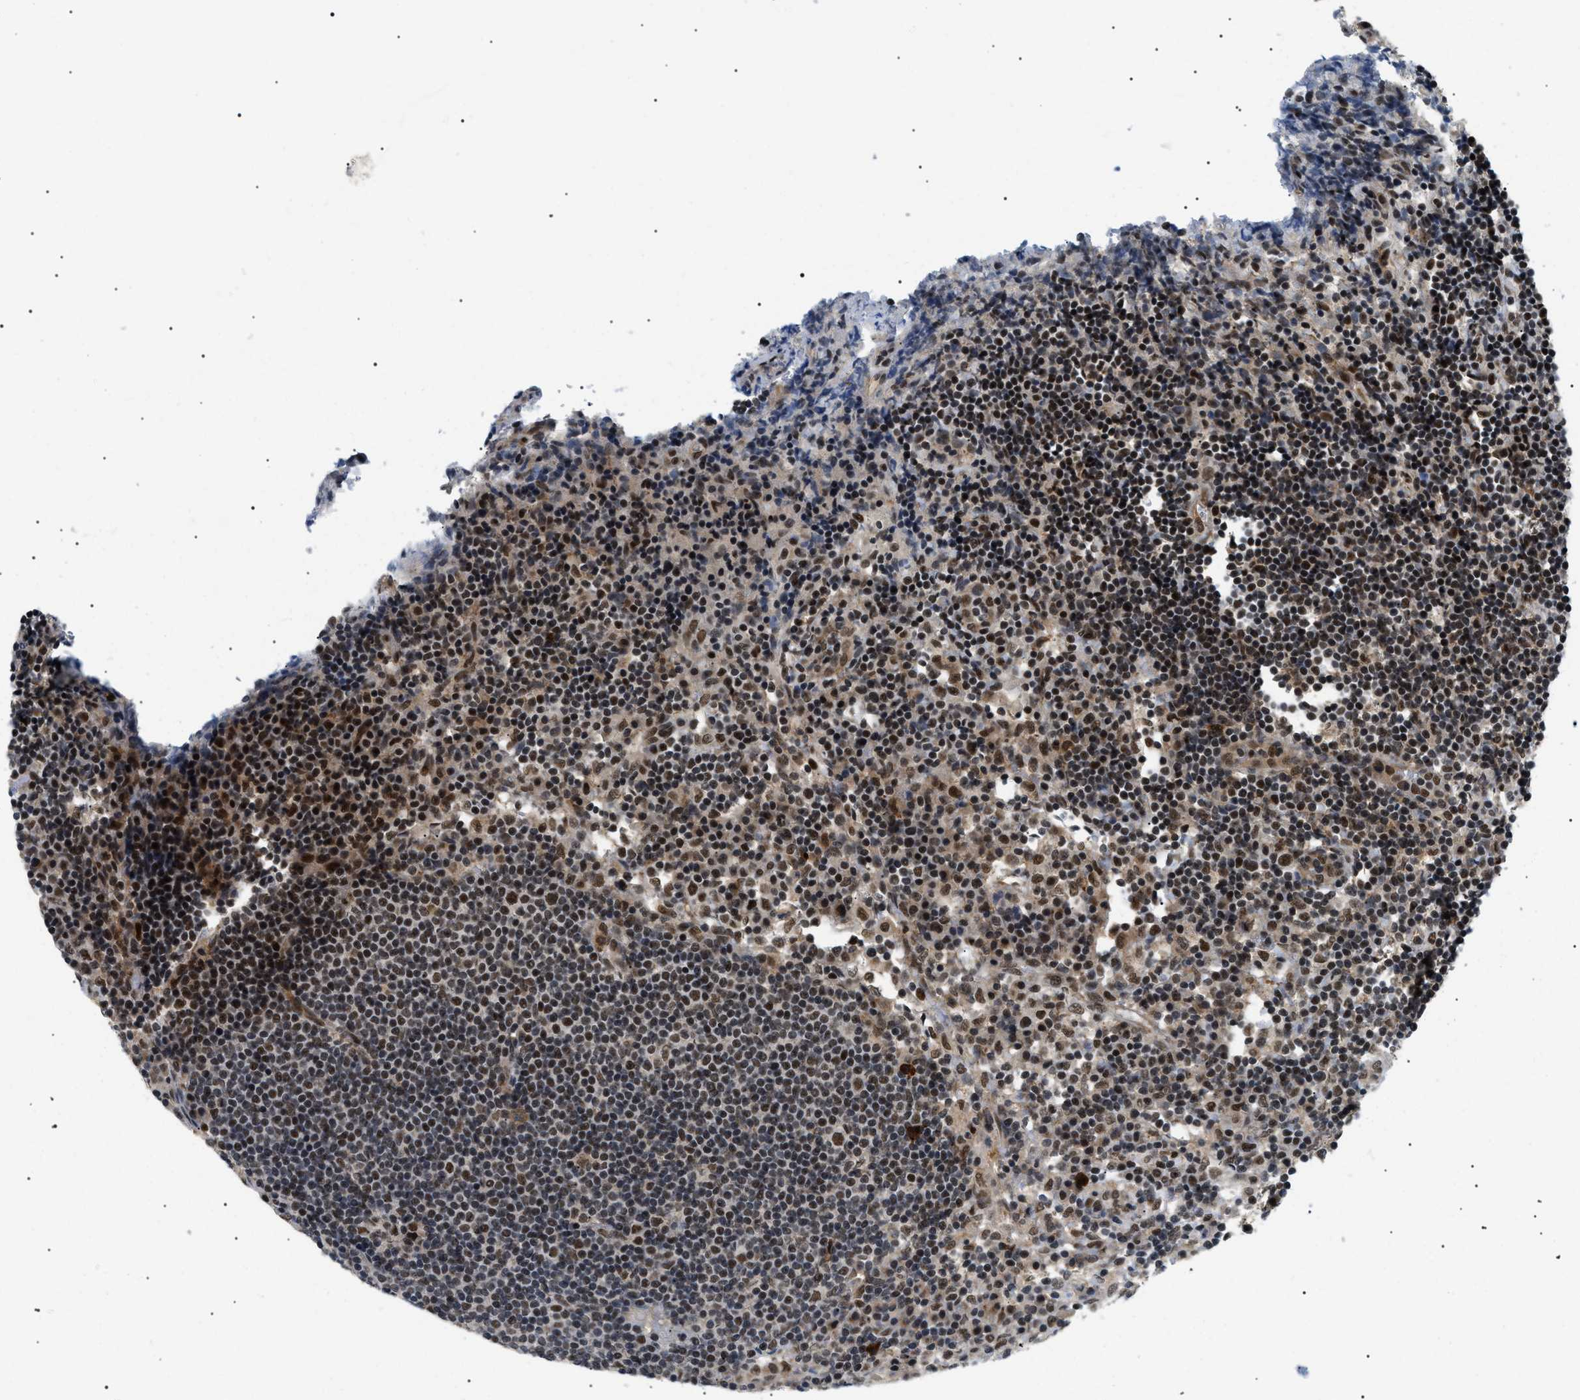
{"staining": {"intensity": "moderate", "quantity": "25%-75%", "location": "nuclear"}, "tissue": "lymph node", "cell_type": "Germinal center cells", "image_type": "normal", "snomed": [{"axis": "morphology", "description": "Normal tissue, NOS"}, {"axis": "topography", "description": "Lymph node"}], "caption": "An IHC micrograph of unremarkable tissue is shown. Protein staining in brown labels moderate nuclear positivity in lymph node within germinal center cells.", "gene": "RBM15", "patient": {"sex": "female", "age": 53}}